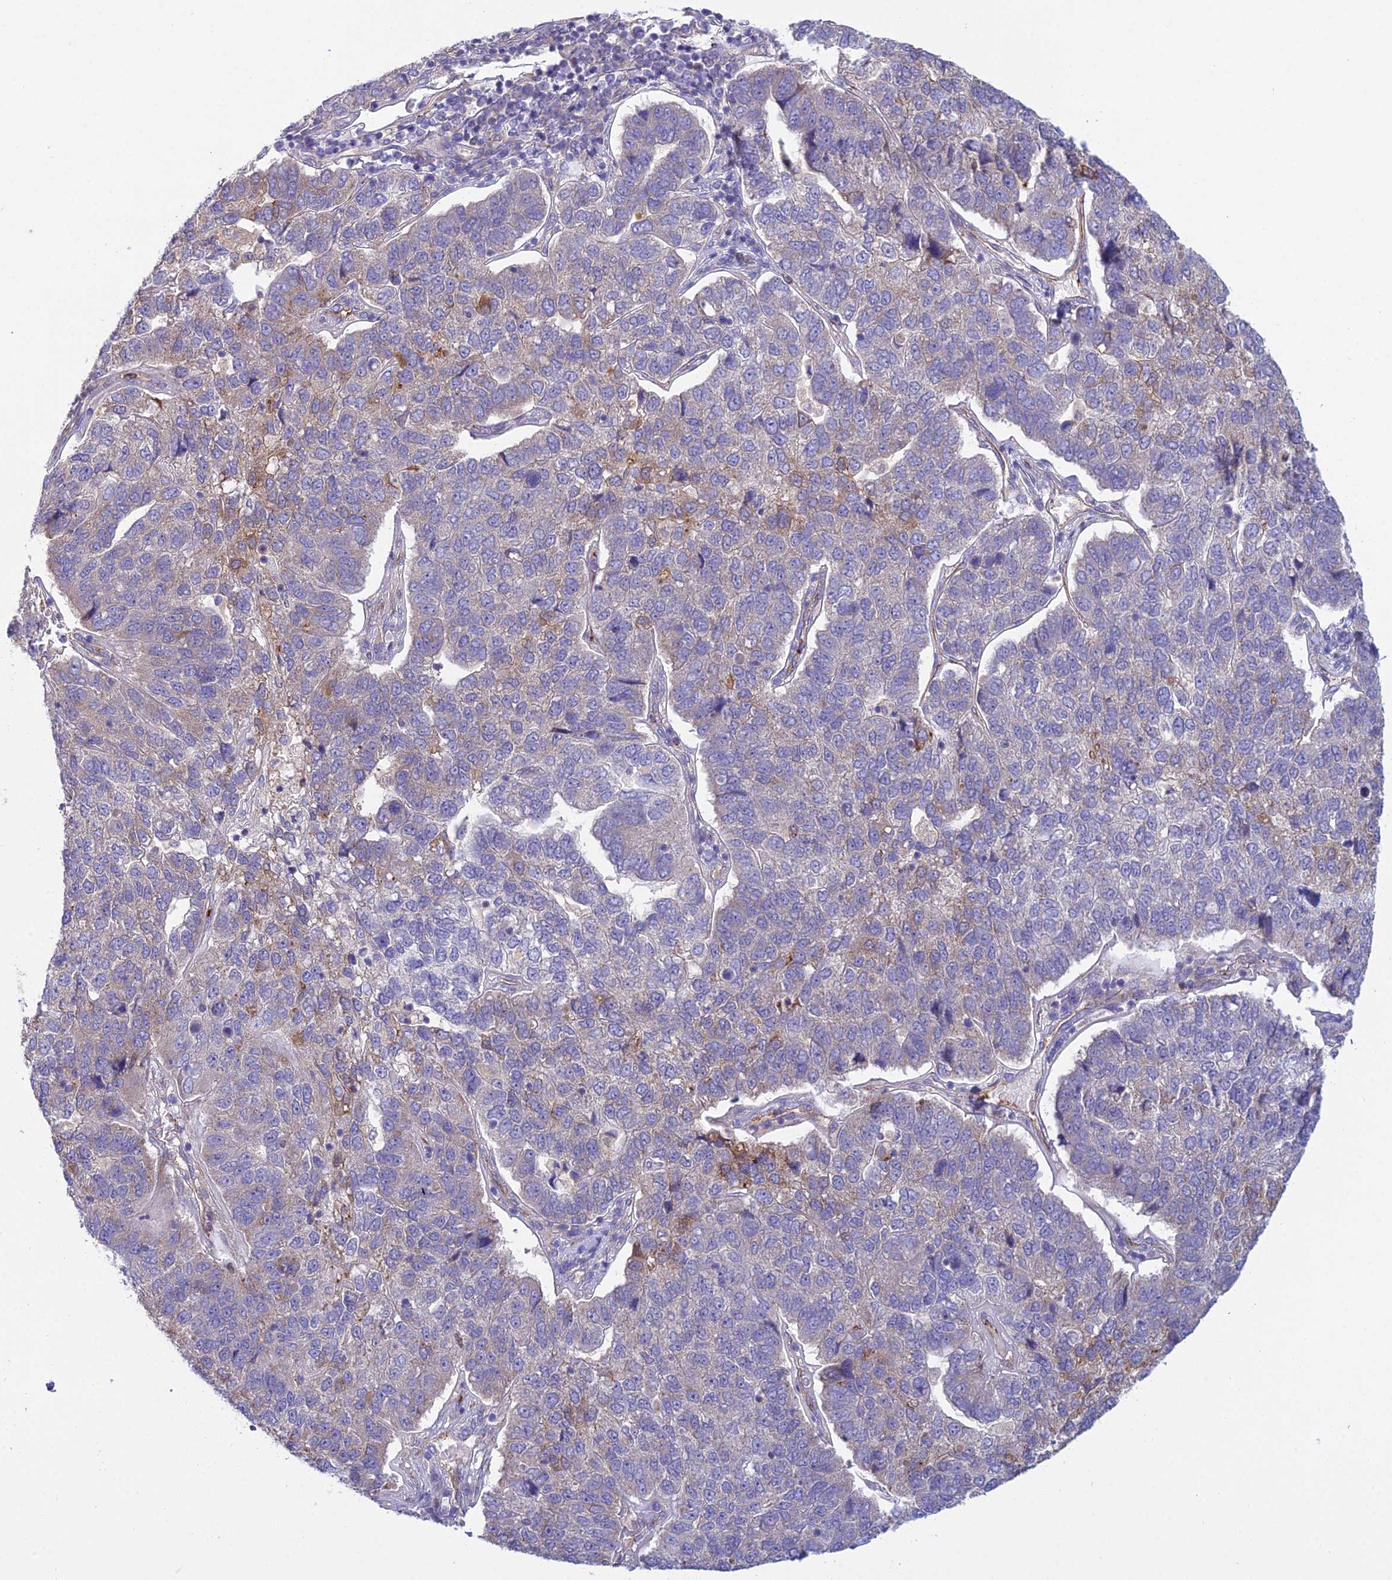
{"staining": {"intensity": "moderate", "quantity": "<25%", "location": "cytoplasmic/membranous"}, "tissue": "pancreatic cancer", "cell_type": "Tumor cells", "image_type": "cancer", "snomed": [{"axis": "morphology", "description": "Adenocarcinoma, NOS"}, {"axis": "topography", "description": "Pancreas"}], "caption": "Moderate cytoplasmic/membranous staining for a protein is seen in about <25% of tumor cells of pancreatic cancer (adenocarcinoma) using immunohistochemistry.", "gene": "DUS2", "patient": {"sex": "female", "age": 61}}